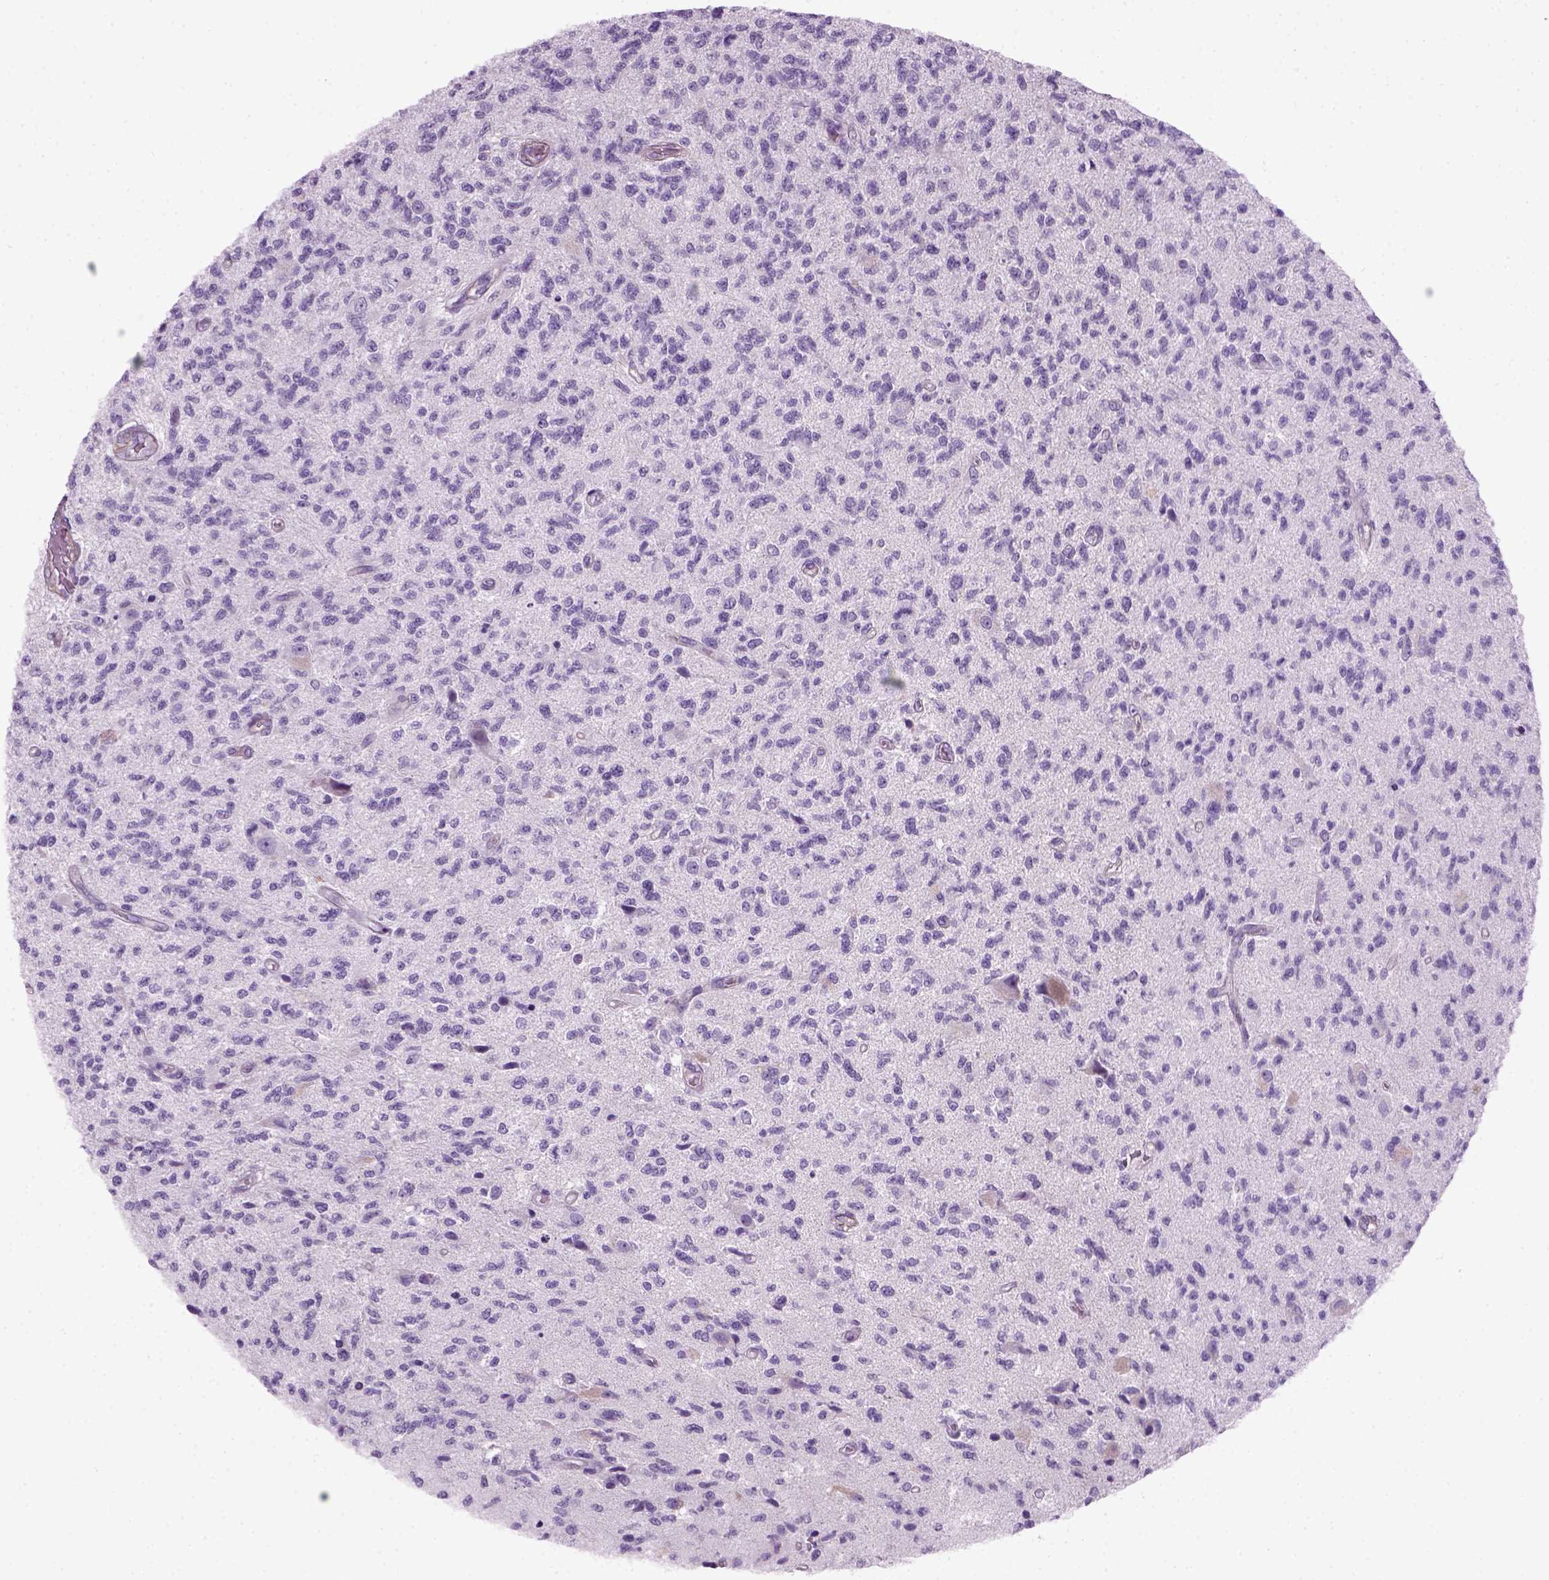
{"staining": {"intensity": "negative", "quantity": "none", "location": "none"}, "tissue": "glioma", "cell_type": "Tumor cells", "image_type": "cancer", "snomed": [{"axis": "morphology", "description": "Glioma, malignant, High grade"}, {"axis": "topography", "description": "Brain"}], "caption": "The image shows no significant positivity in tumor cells of glioma. (DAB IHC visualized using brightfield microscopy, high magnification).", "gene": "FAM161A", "patient": {"sex": "male", "age": 56}}